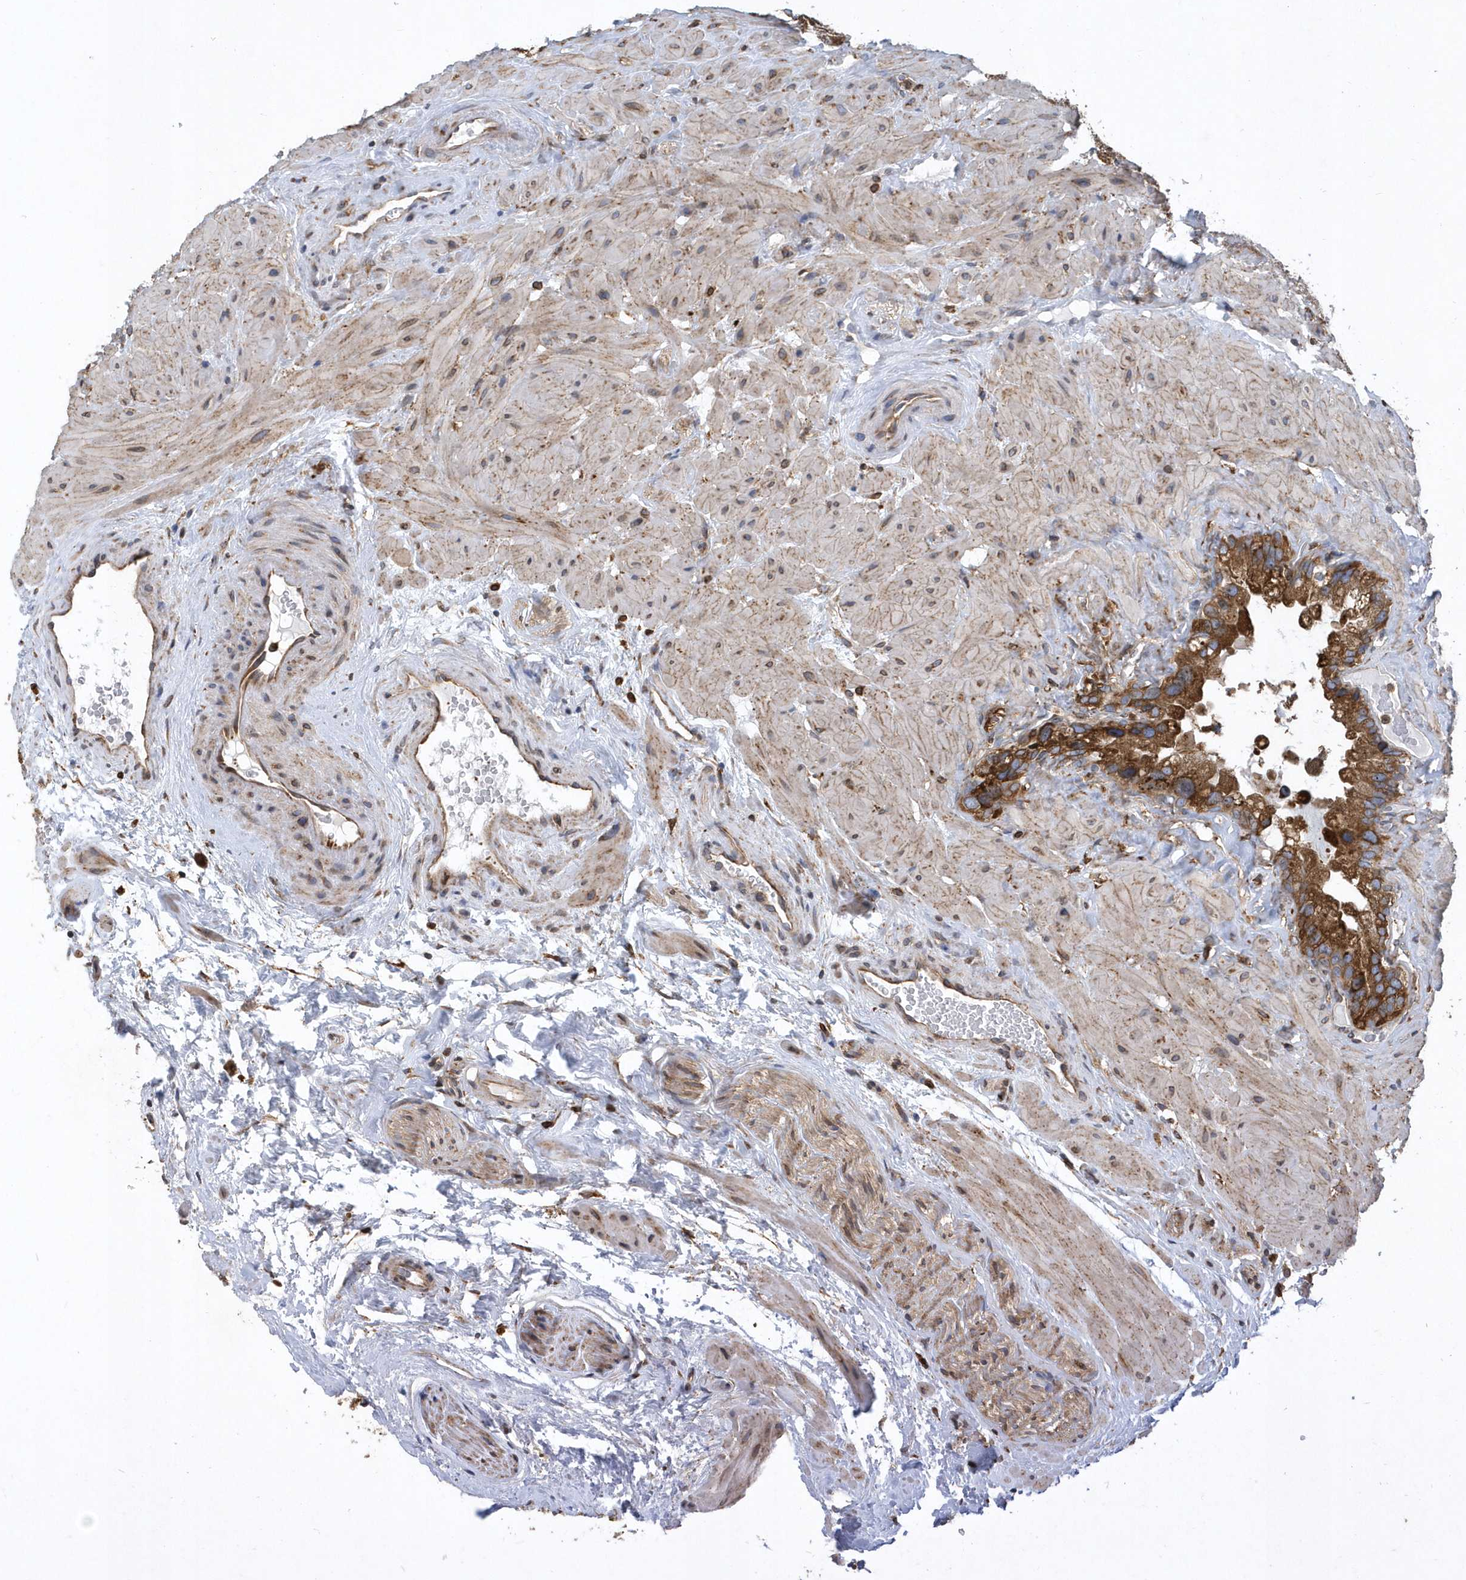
{"staining": {"intensity": "moderate", "quantity": ">75%", "location": "cytoplasmic/membranous"}, "tissue": "seminal vesicle", "cell_type": "Glandular cells", "image_type": "normal", "snomed": [{"axis": "morphology", "description": "Normal tissue, NOS"}, {"axis": "topography", "description": "Prostate"}, {"axis": "topography", "description": "Seminal veicle"}], "caption": "Moderate cytoplasmic/membranous staining is present in approximately >75% of glandular cells in benign seminal vesicle.", "gene": "VAMP7", "patient": {"sex": "male", "age": 68}}